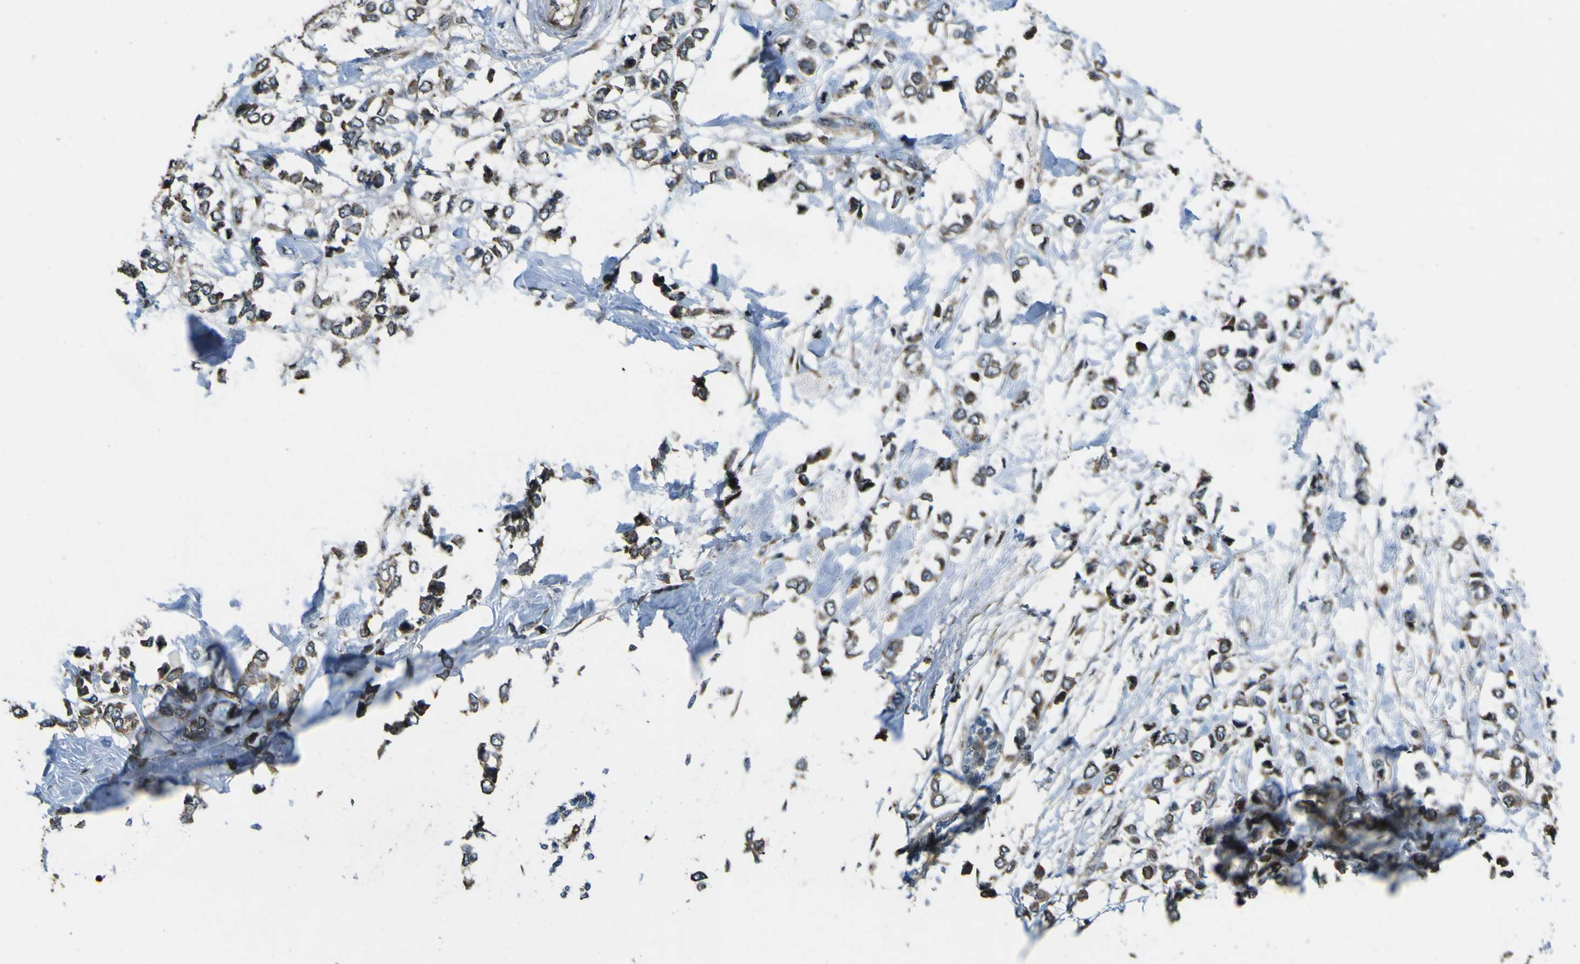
{"staining": {"intensity": "moderate", "quantity": ">75%", "location": "cytoplasmic/membranous"}, "tissue": "breast cancer", "cell_type": "Tumor cells", "image_type": "cancer", "snomed": [{"axis": "morphology", "description": "Lobular carcinoma"}, {"axis": "topography", "description": "Breast"}], "caption": "A high-resolution image shows immunohistochemistry (IHC) staining of breast lobular carcinoma, which displays moderate cytoplasmic/membranous expression in approximately >75% of tumor cells.", "gene": "NAALADL2", "patient": {"sex": "female", "age": 51}}